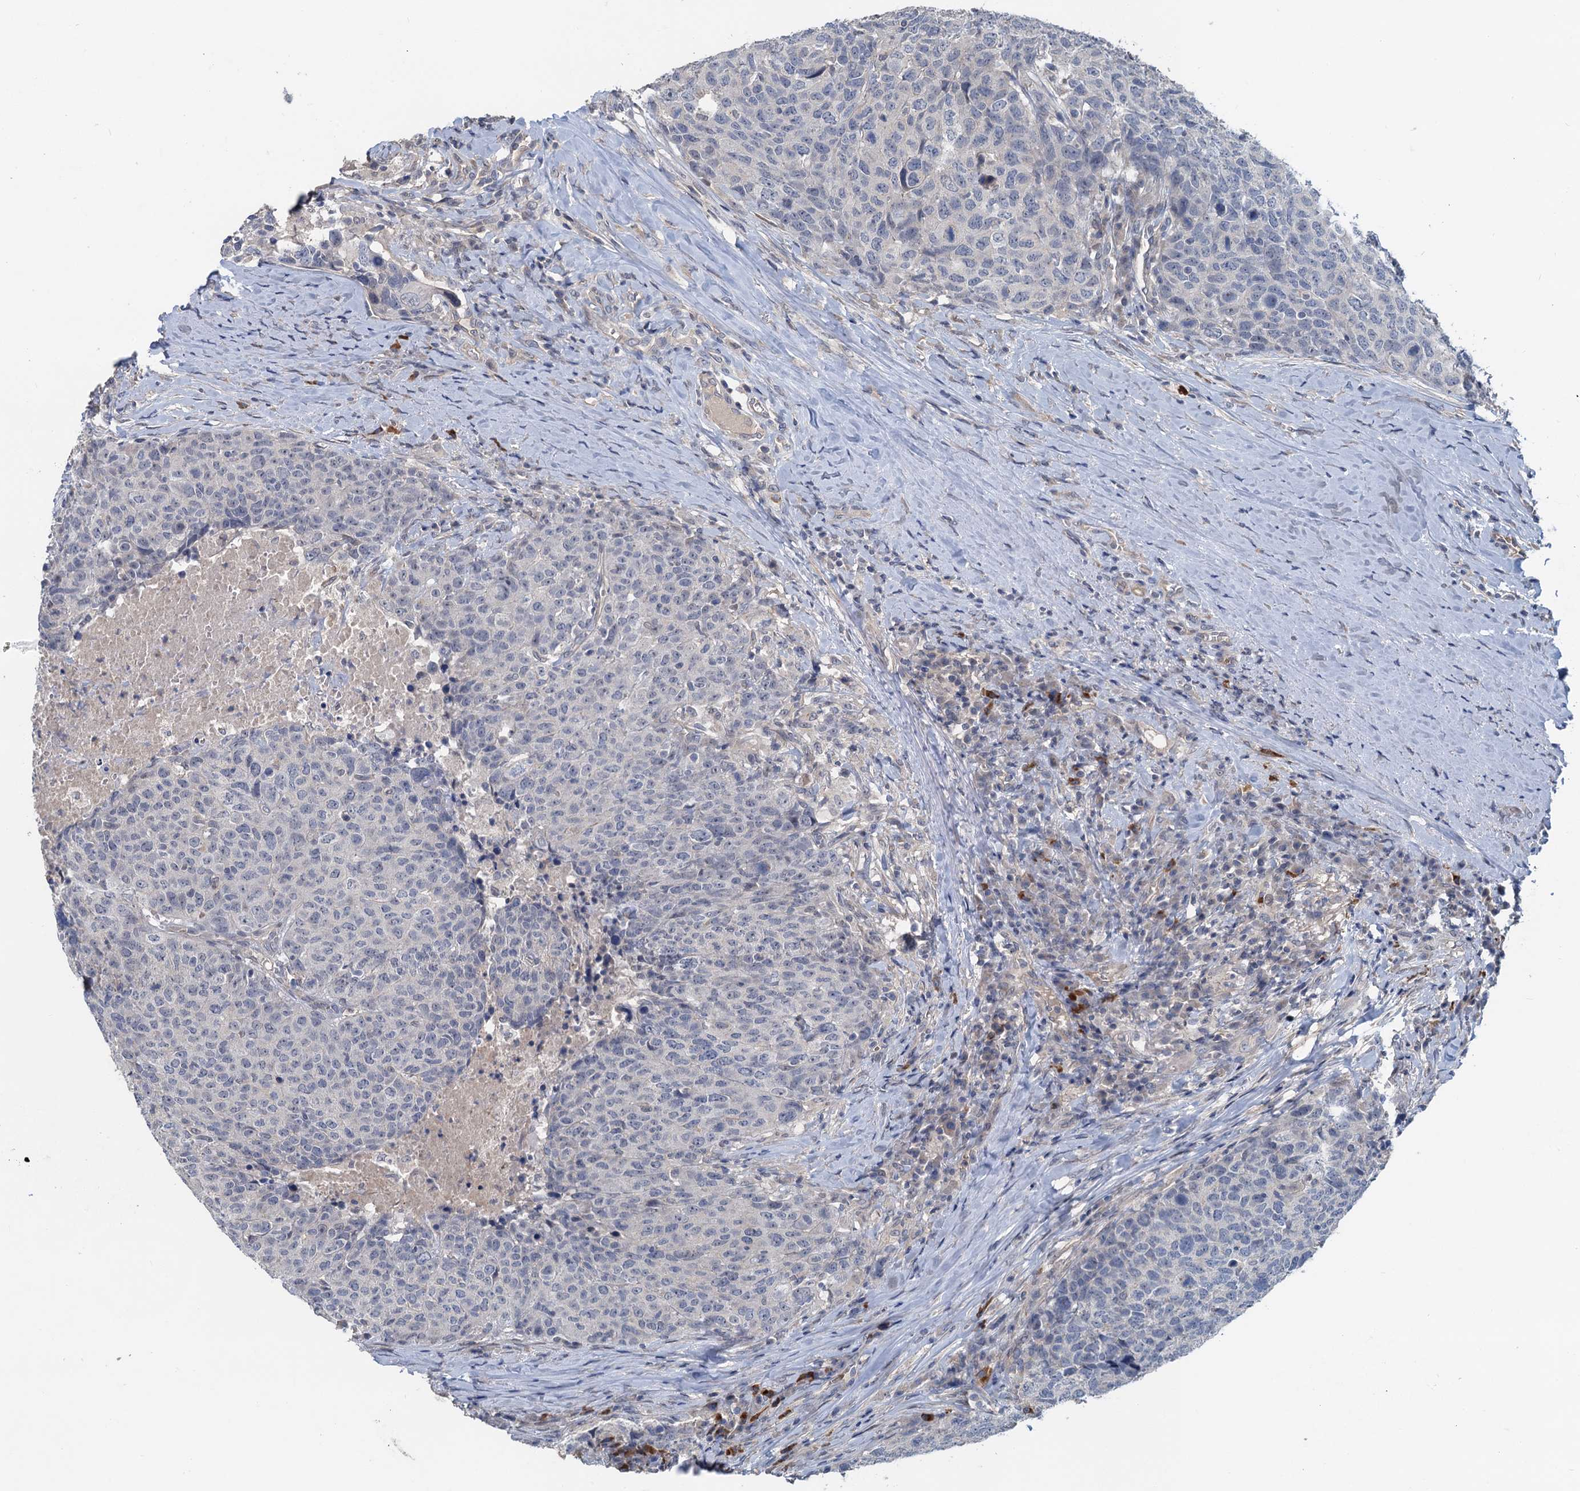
{"staining": {"intensity": "negative", "quantity": "none", "location": "none"}, "tissue": "head and neck cancer", "cell_type": "Tumor cells", "image_type": "cancer", "snomed": [{"axis": "morphology", "description": "Squamous cell carcinoma, NOS"}, {"axis": "topography", "description": "Head-Neck"}], "caption": "The photomicrograph shows no significant positivity in tumor cells of head and neck cancer (squamous cell carcinoma).", "gene": "MYO16", "patient": {"sex": "male", "age": 66}}